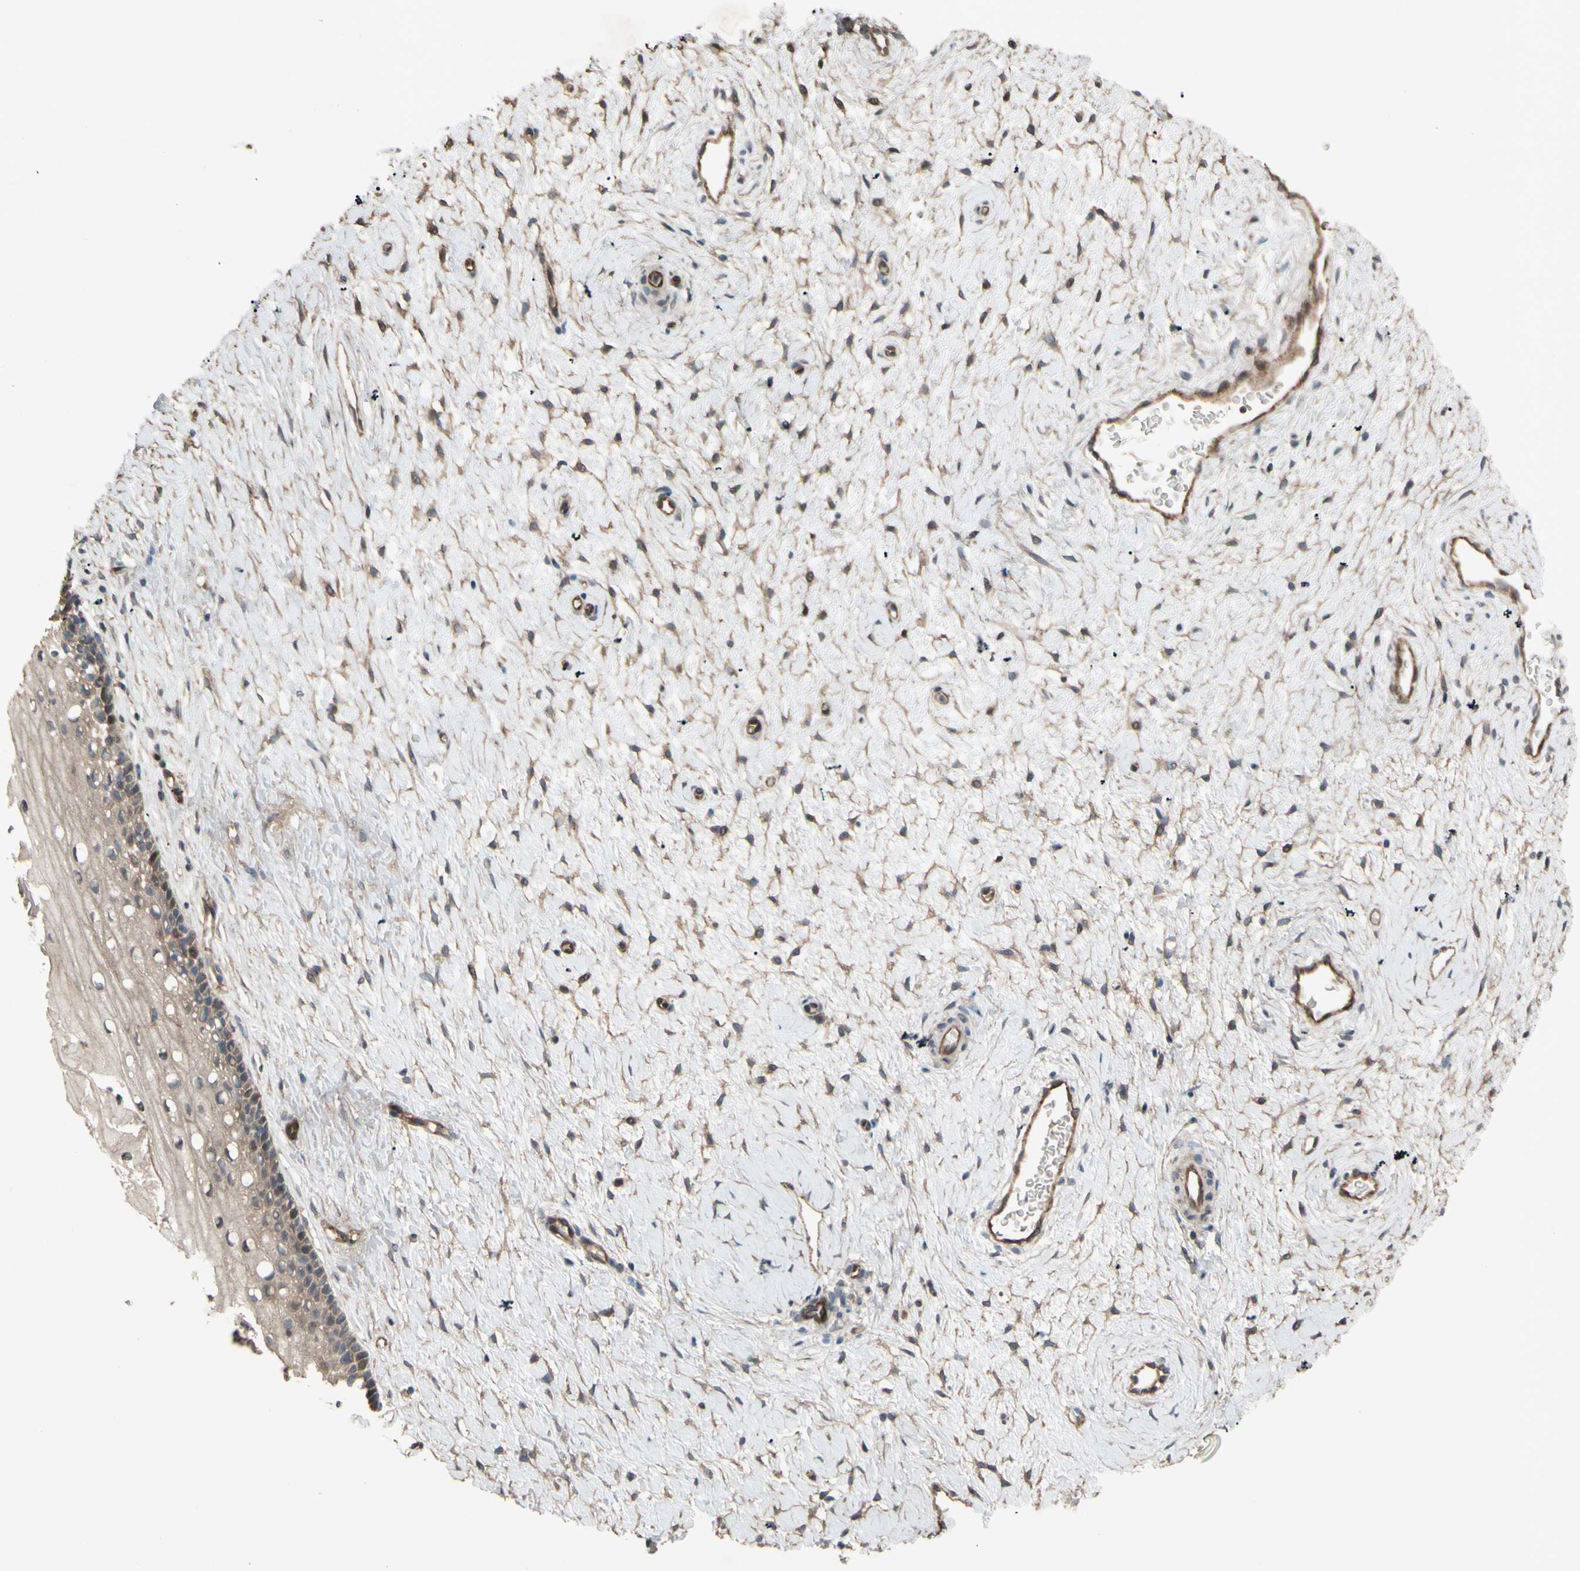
{"staining": {"intensity": "moderate", "quantity": ">75%", "location": "cytoplasmic/membranous"}, "tissue": "cervix", "cell_type": "Squamous epithelial cells", "image_type": "normal", "snomed": [{"axis": "morphology", "description": "Normal tissue, NOS"}, {"axis": "topography", "description": "Cervix"}], "caption": "Protein analysis of benign cervix demonstrates moderate cytoplasmic/membranous staining in about >75% of squamous epithelial cells. Nuclei are stained in blue.", "gene": "SHROOM4", "patient": {"sex": "female", "age": 39}}